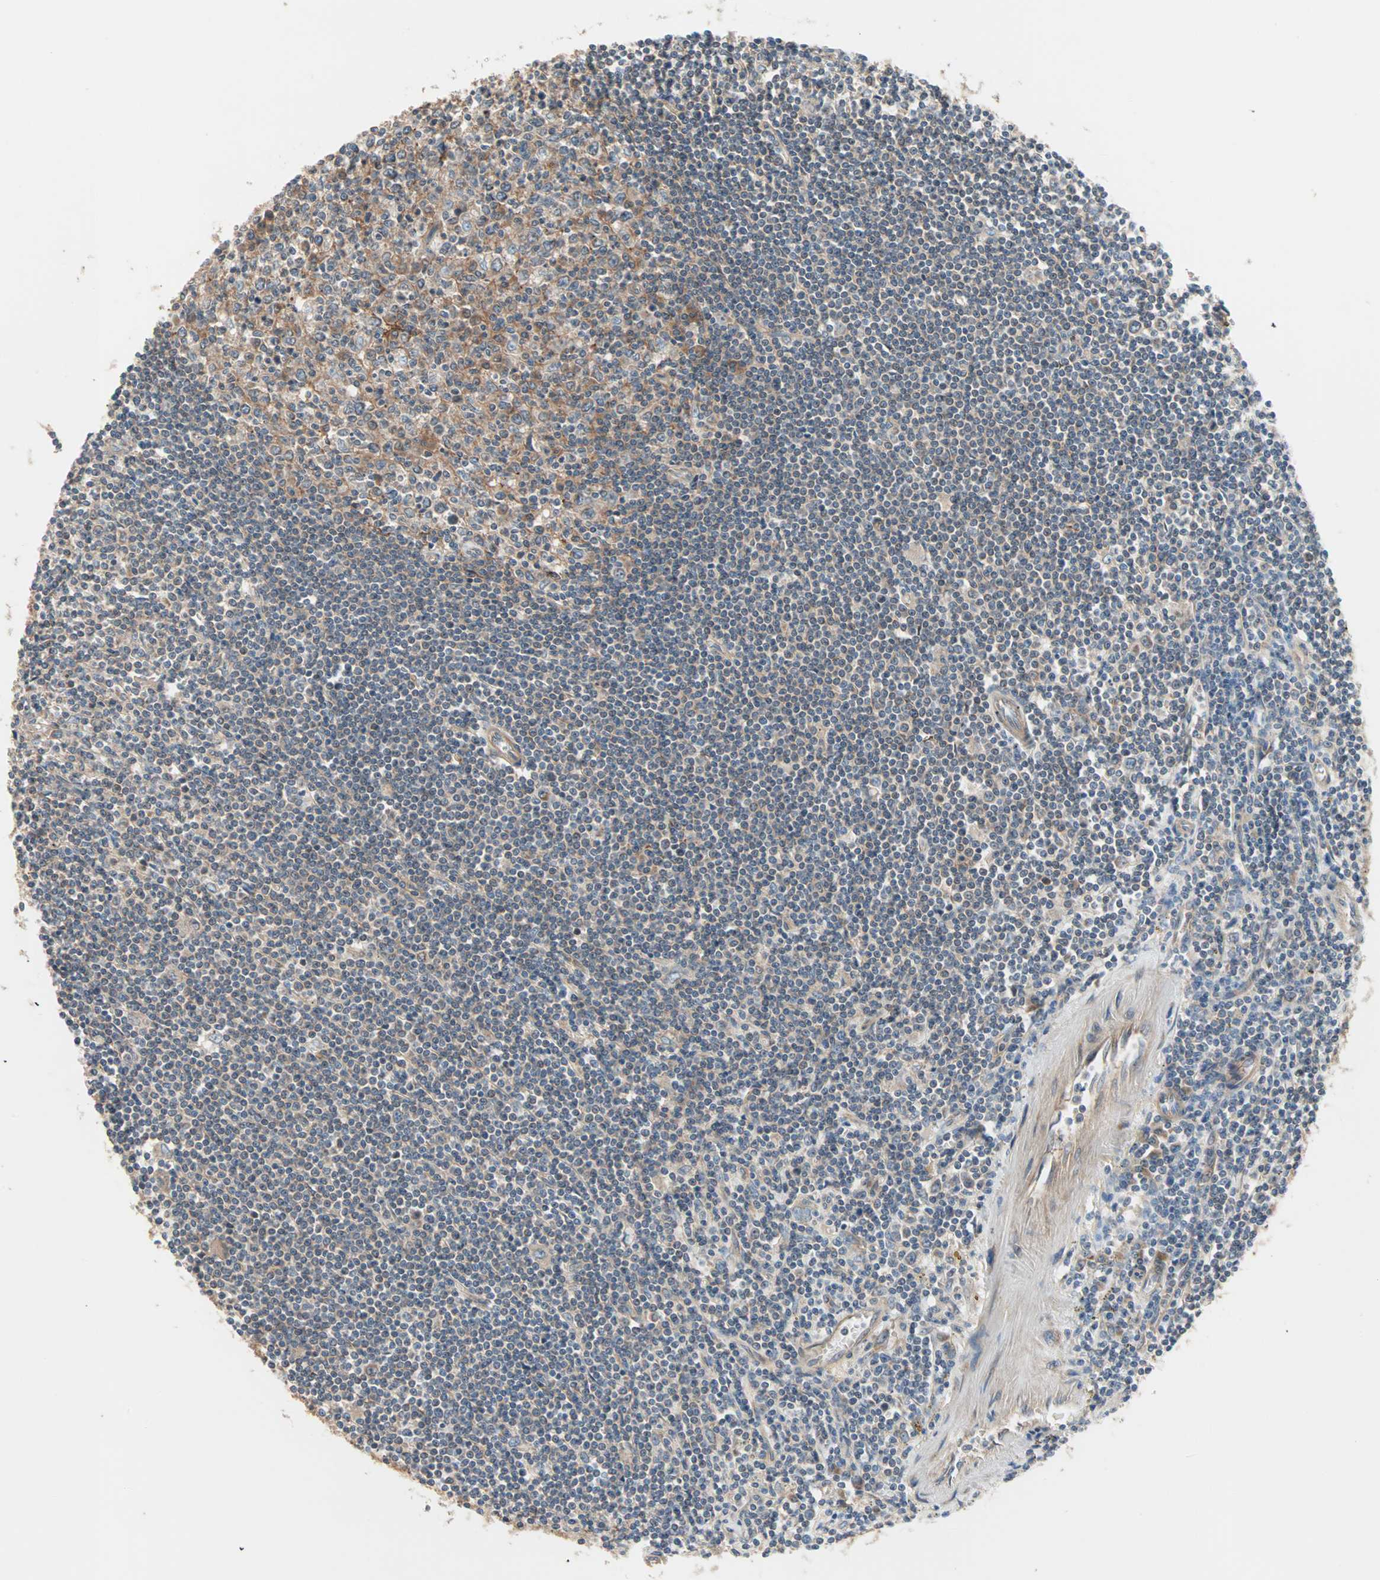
{"staining": {"intensity": "weak", "quantity": "<25%", "location": "cytoplasmic/membranous"}, "tissue": "lymphoma", "cell_type": "Tumor cells", "image_type": "cancer", "snomed": [{"axis": "morphology", "description": "Malignant lymphoma, non-Hodgkin's type, Low grade"}, {"axis": "topography", "description": "Spleen"}], "caption": "Tumor cells are negative for protein expression in human malignant lymphoma, non-Hodgkin's type (low-grade).", "gene": "PDE8A", "patient": {"sex": "male", "age": 76}}